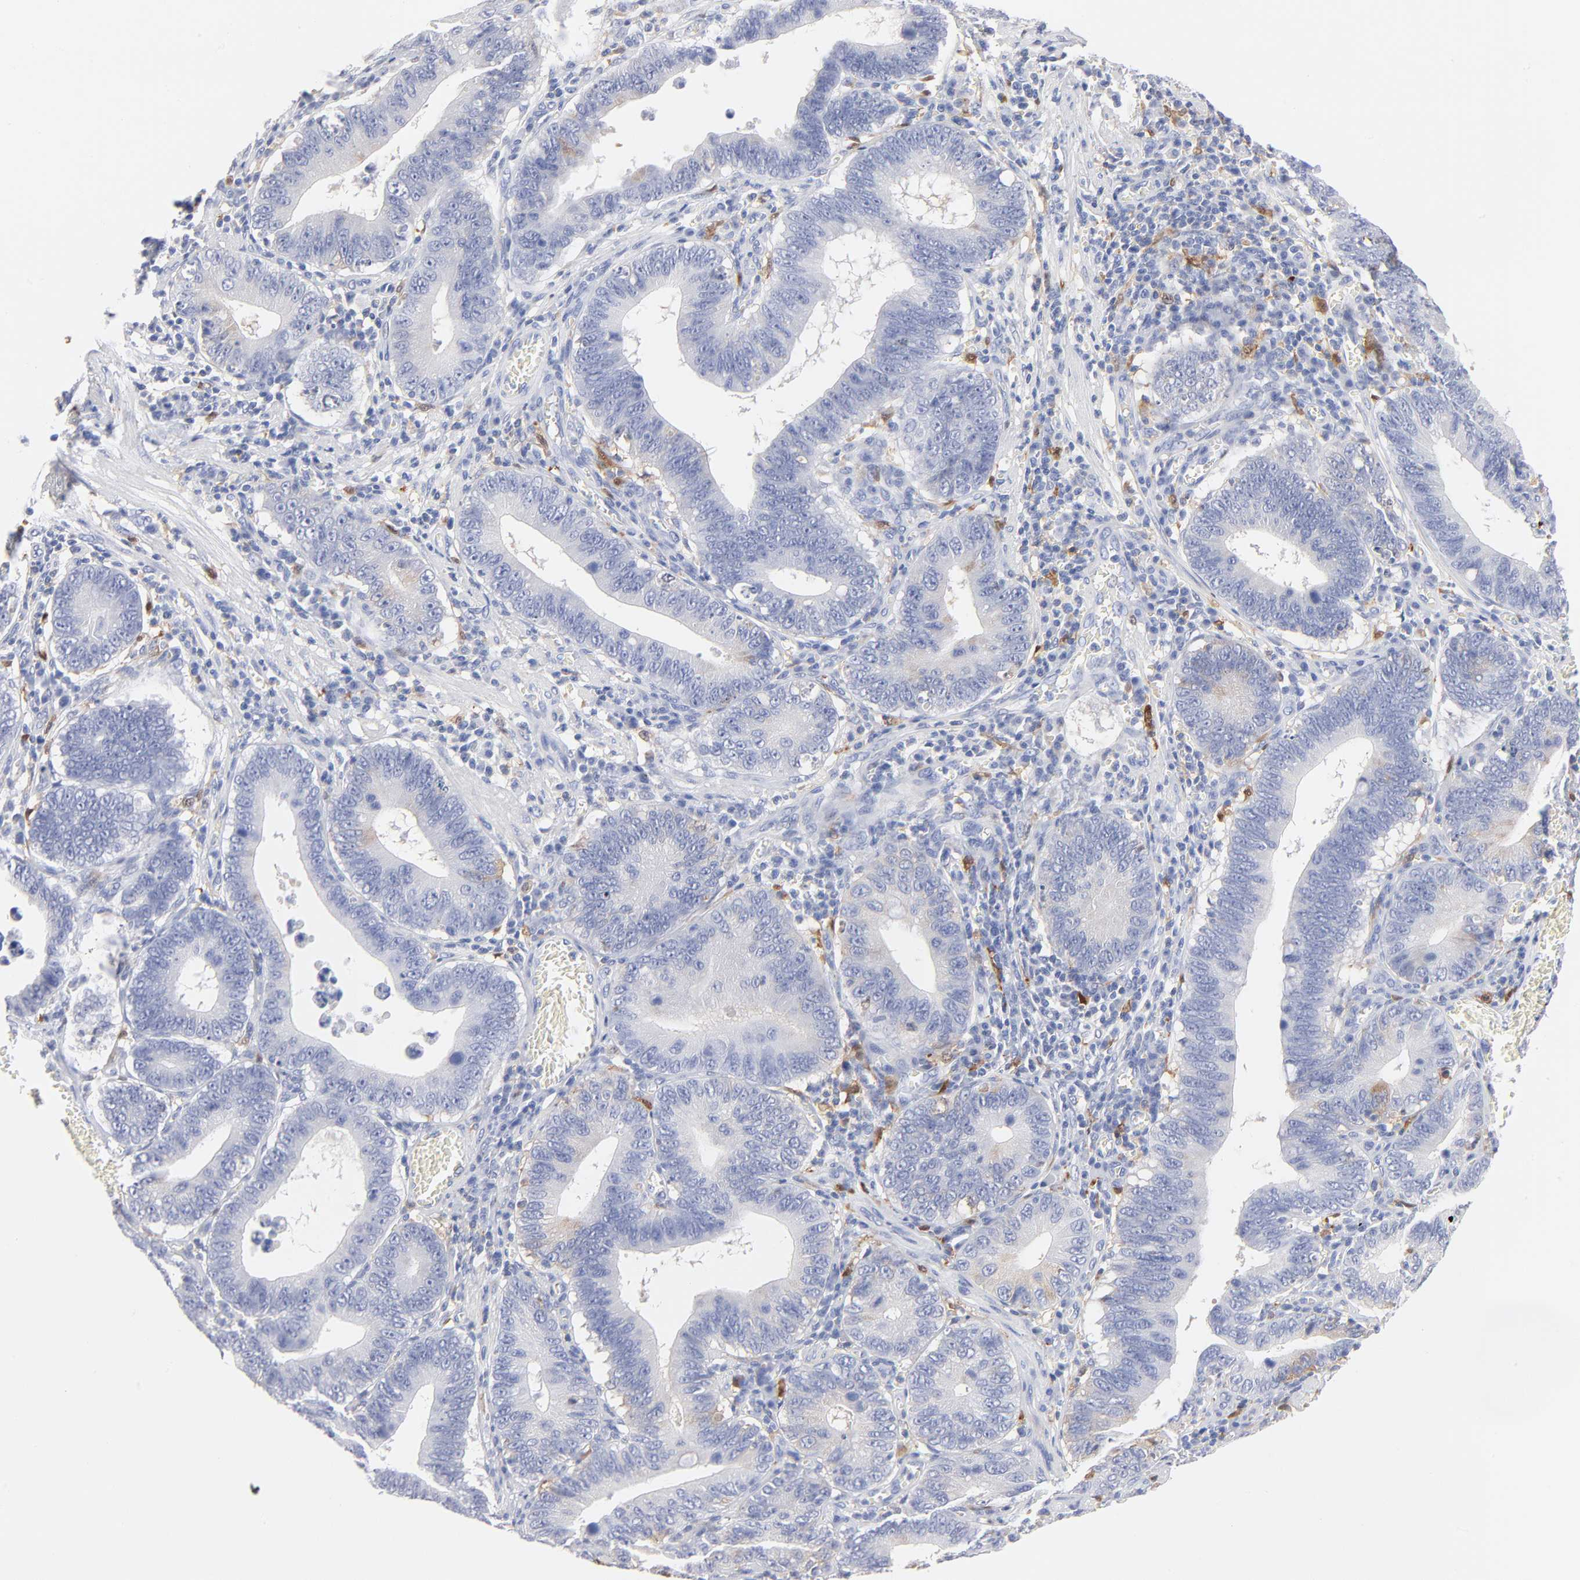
{"staining": {"intensity": "negative", "quantity": "none", "location": "none"}, "tissue": "stomach cancer", "cell_type": "Tumor cells", "image_type": "cancer", "snomed": [{"axis": "morphology", "description": "Adenocarcinoma, NOS"}, {"axis": "topography", "description": "Stomach"}, {"axis": "topography", "description": "Gastric cardia"}], "caption": "The micrograph shows no significant expression in tumor cells of adenocarcinoma (stomach).", "gene": "IFIT2", "patient": {"sex": "male", "age": 59}}